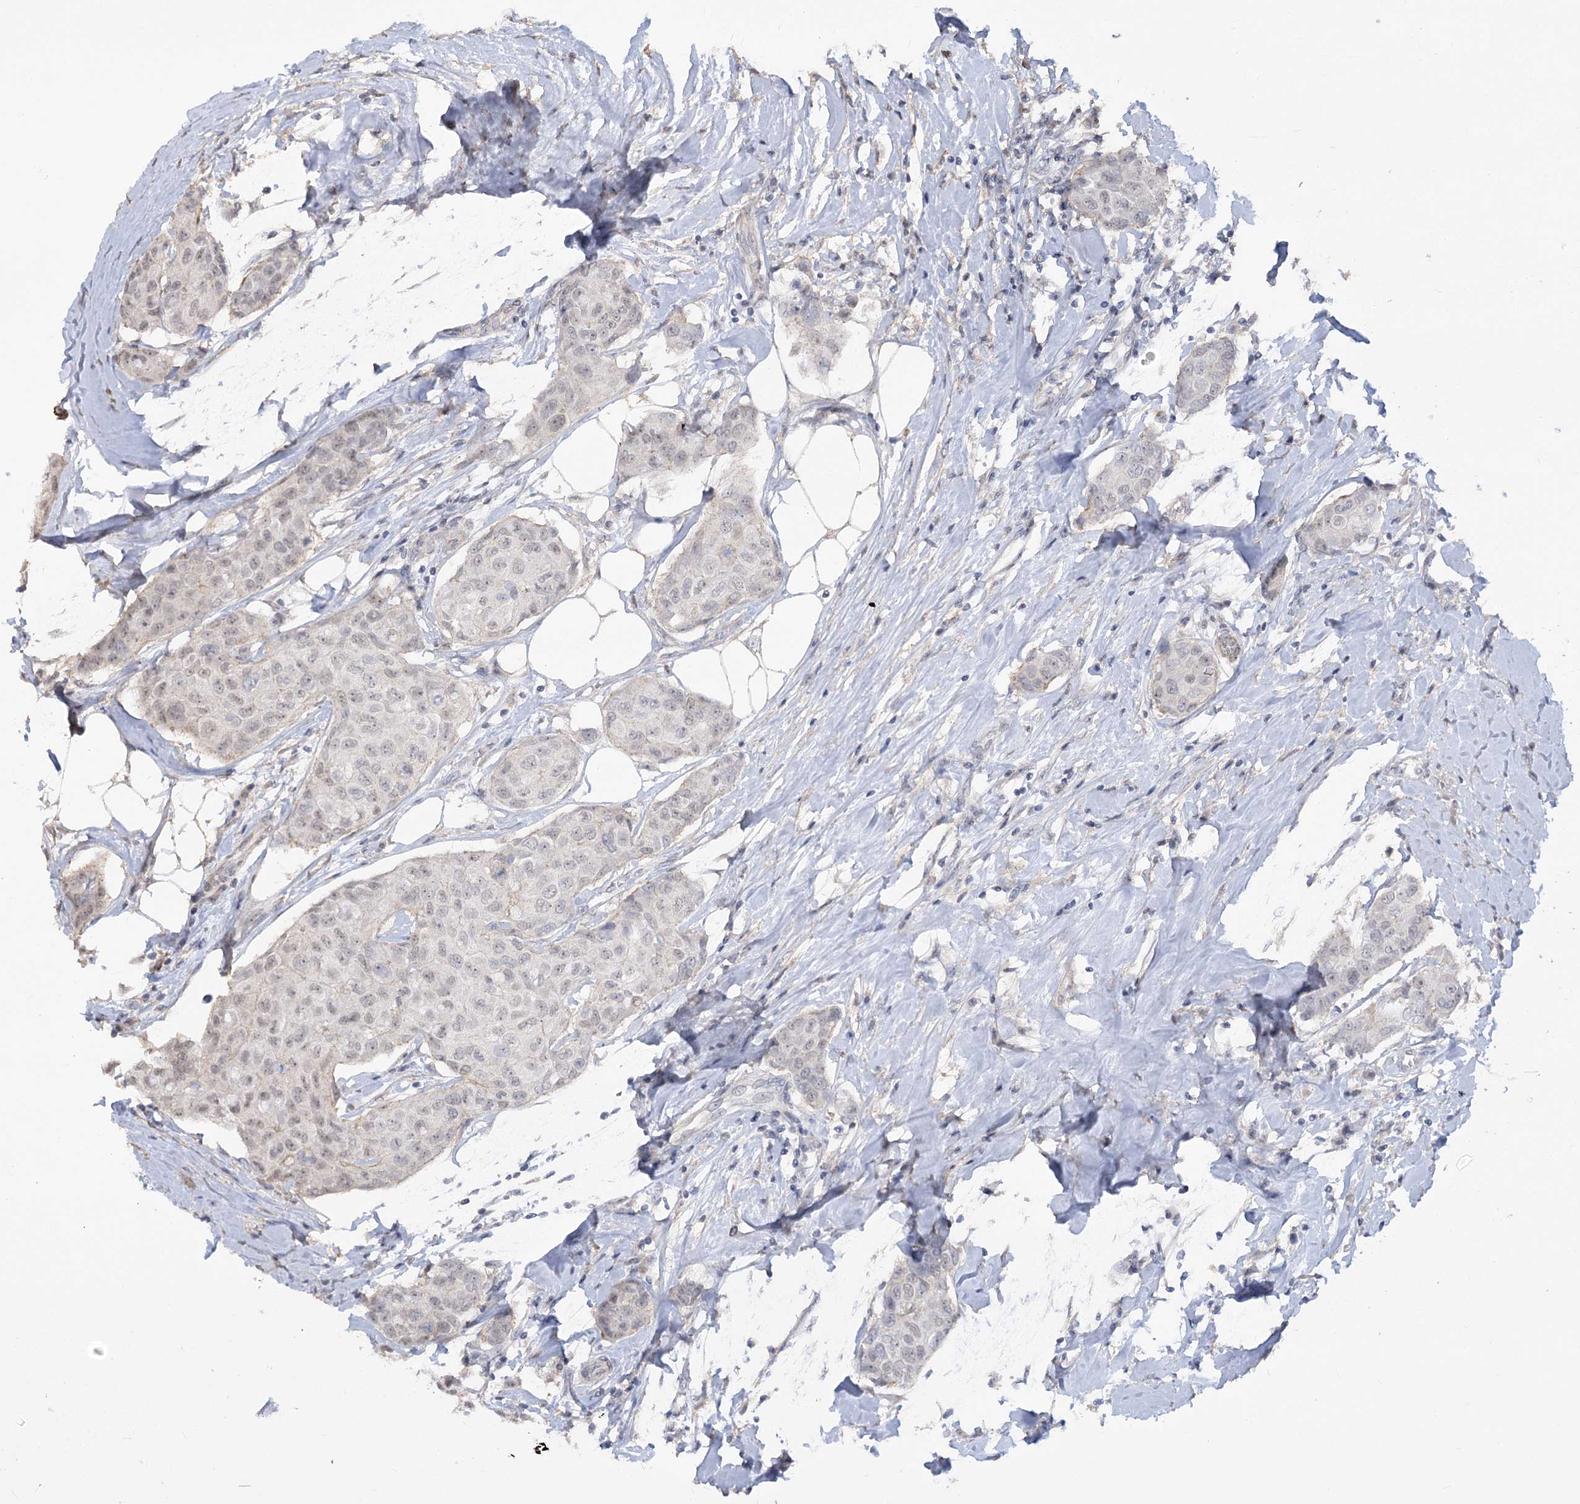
{"staining": {"intensity": "negative", "quantity": "none", "location": "none"}, "tissue": "breast cancer", "cell_type": "Tumor cells", "image_type": "cancer", "snomed": [{"axis": "morphology", "description": "Duct carcinoma"}, {"axis": "topography", "description": "Breast"}], "caption": "IHC of human breast cancer displays no staining in tumor cells. Nuclei are stained in blue.", "gene": "ZSCAN23", "patient": {"sex": "female", "age": 80}}